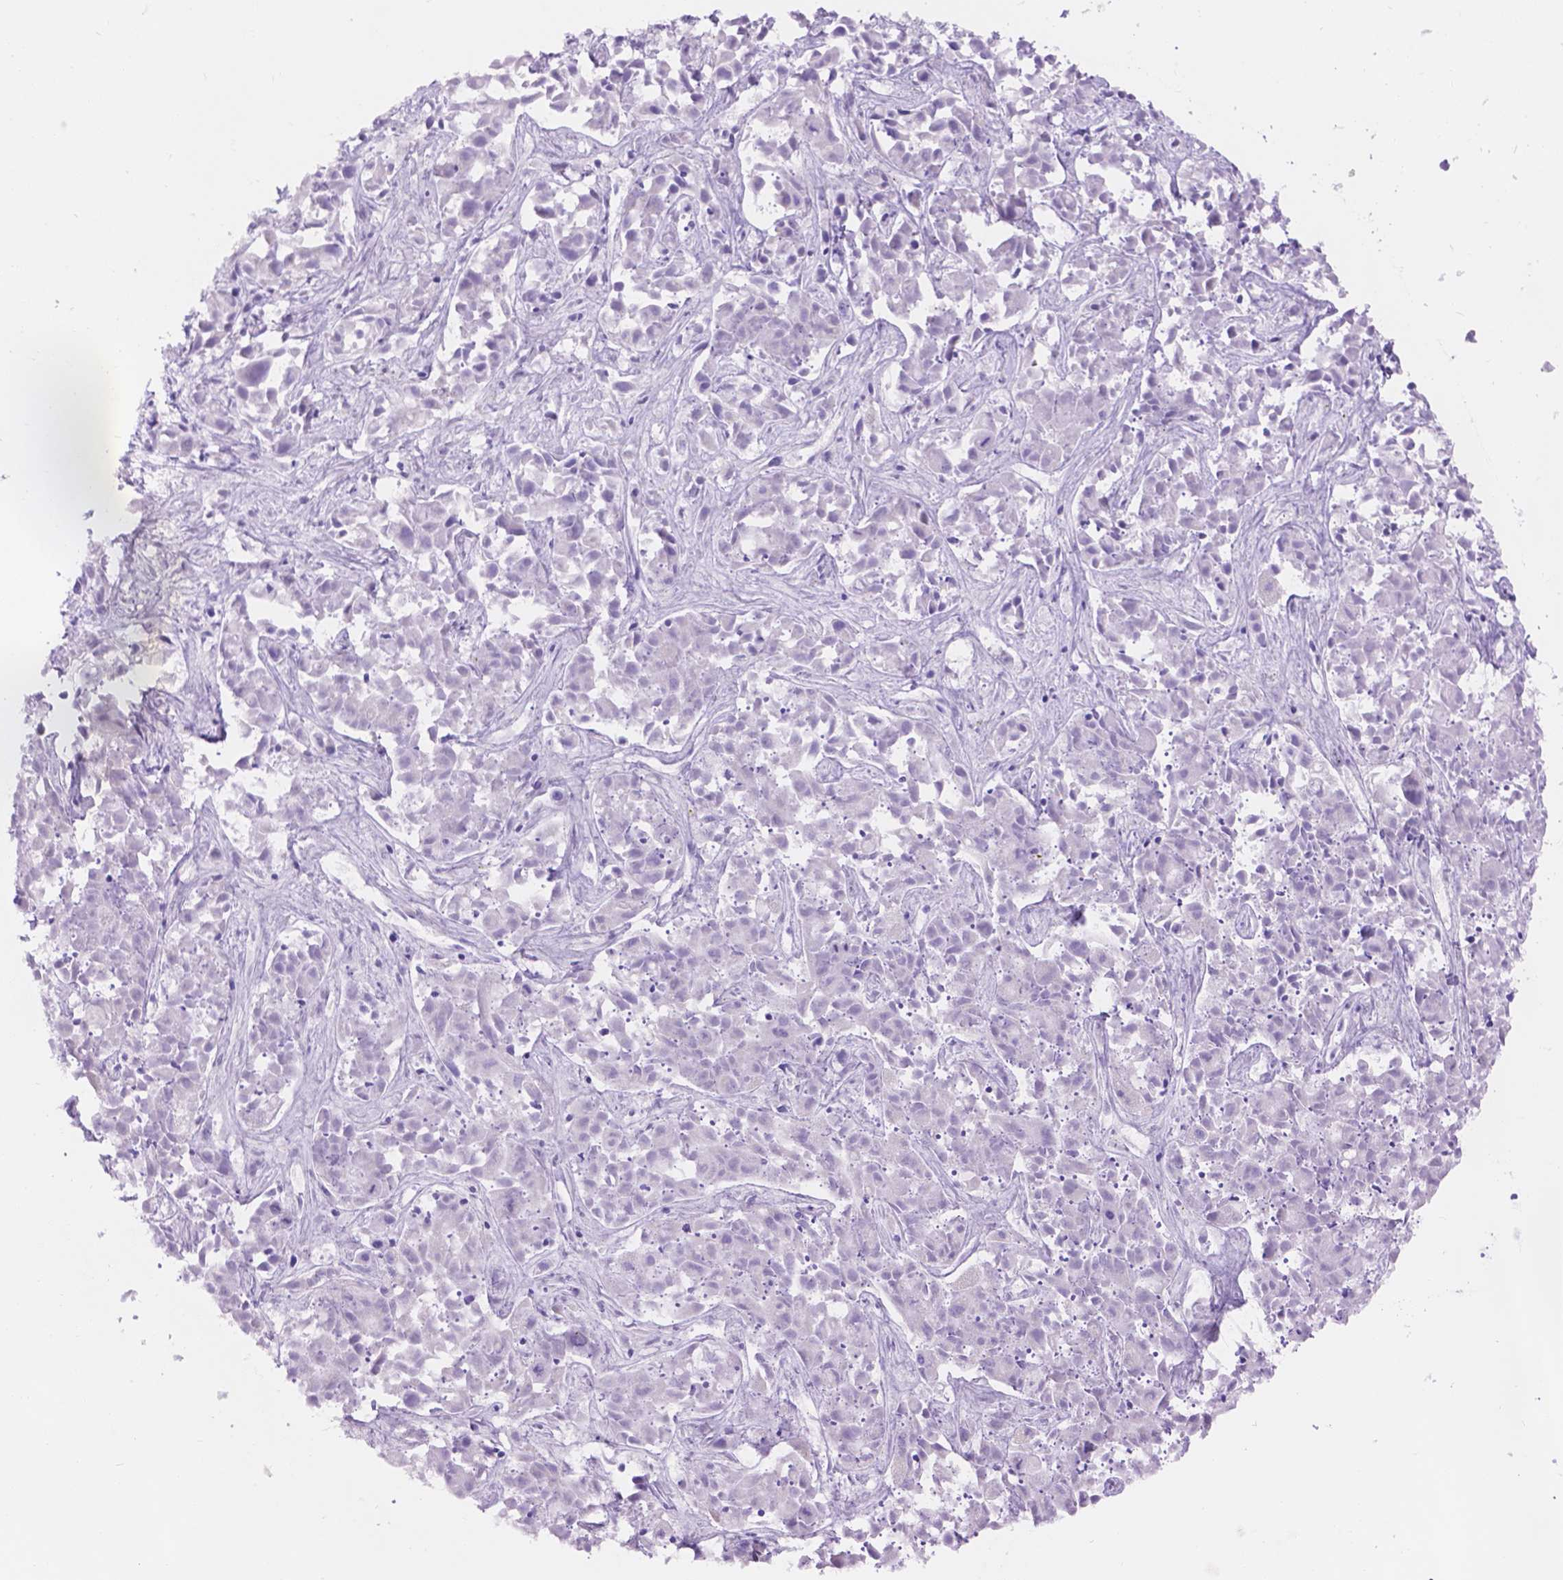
{"staining": {"intensity": "negative", "quantity": "none", "location": "none"}, "tissue": "liver cancer", "cell_type": "Tumor cells", "image_type": "cancer", "snomed": [{"axis": "morphology", "description": "Cholangiocarcinoma"}, {"axis": "topography", "description": "Liver"}], "caption": "This is a image of immunohistochemistry (IHC) staining of liver cancer (cholangiocarcinoma), which shows no positivity in tumor cells. (DAB immunohistochemistry with hematoxylin counter stain).", "gene": "DCC", "patient": {"sex": "female", "age": 81}}